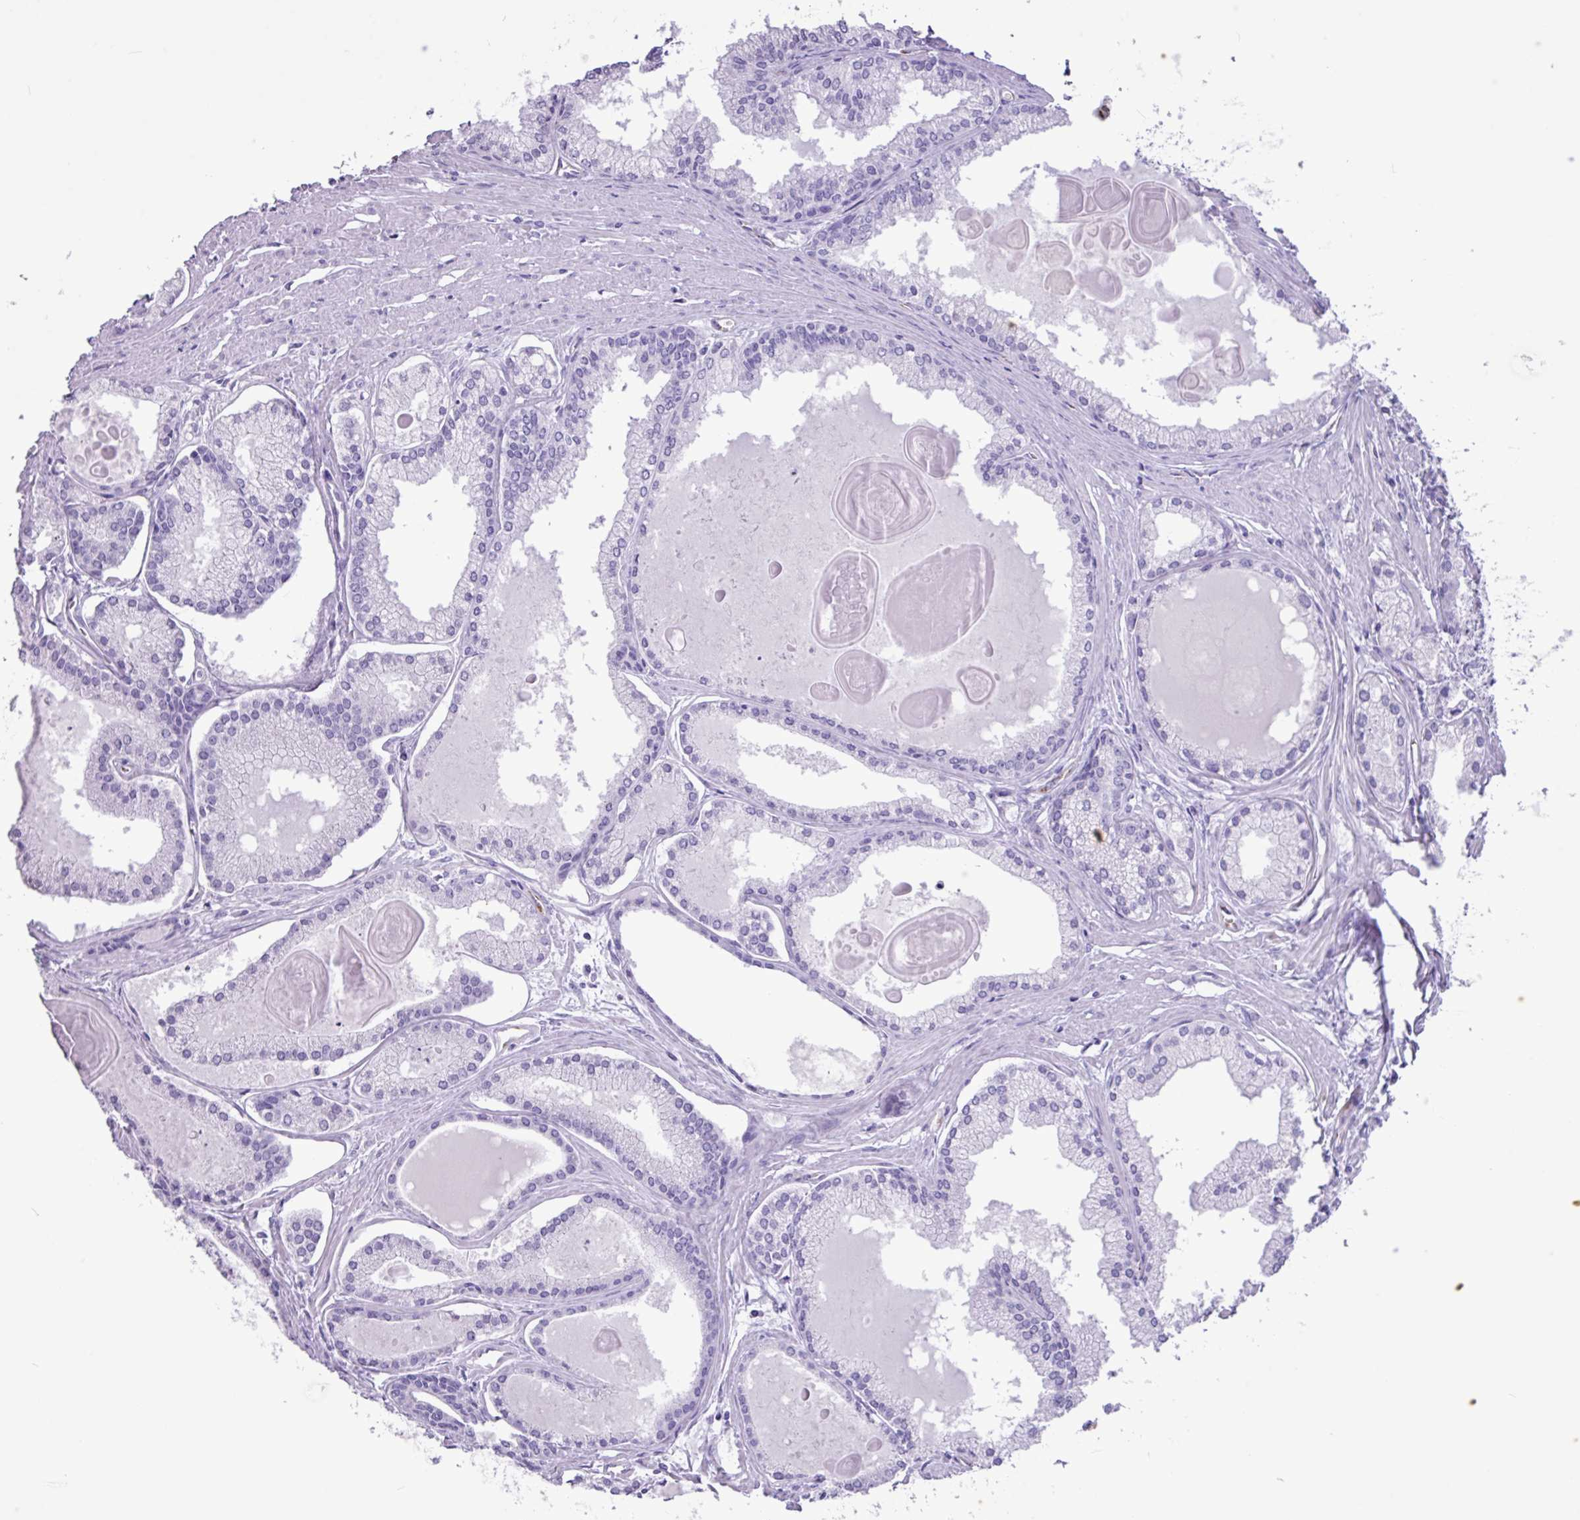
{"staining": {"intensity": "negative", "quantity": "none", "location": "none"}, "tissue": "prostate cancer", "cell_type": "Tumor cells", "image_type": "cancer", "snomed": [{"axis": "morphology", "description": "Adenocarcinoma, High grade"}, {"axis": "topography", "description": "Prostate"}], "caption": "This is an immunohistochemistry photomicrograph of human prostate cancer (high-grade adenocarcinoma). There is no expression in tumor cells.", "gene": "CKMT2", "patient": {"sex": "male", "age": 68}}